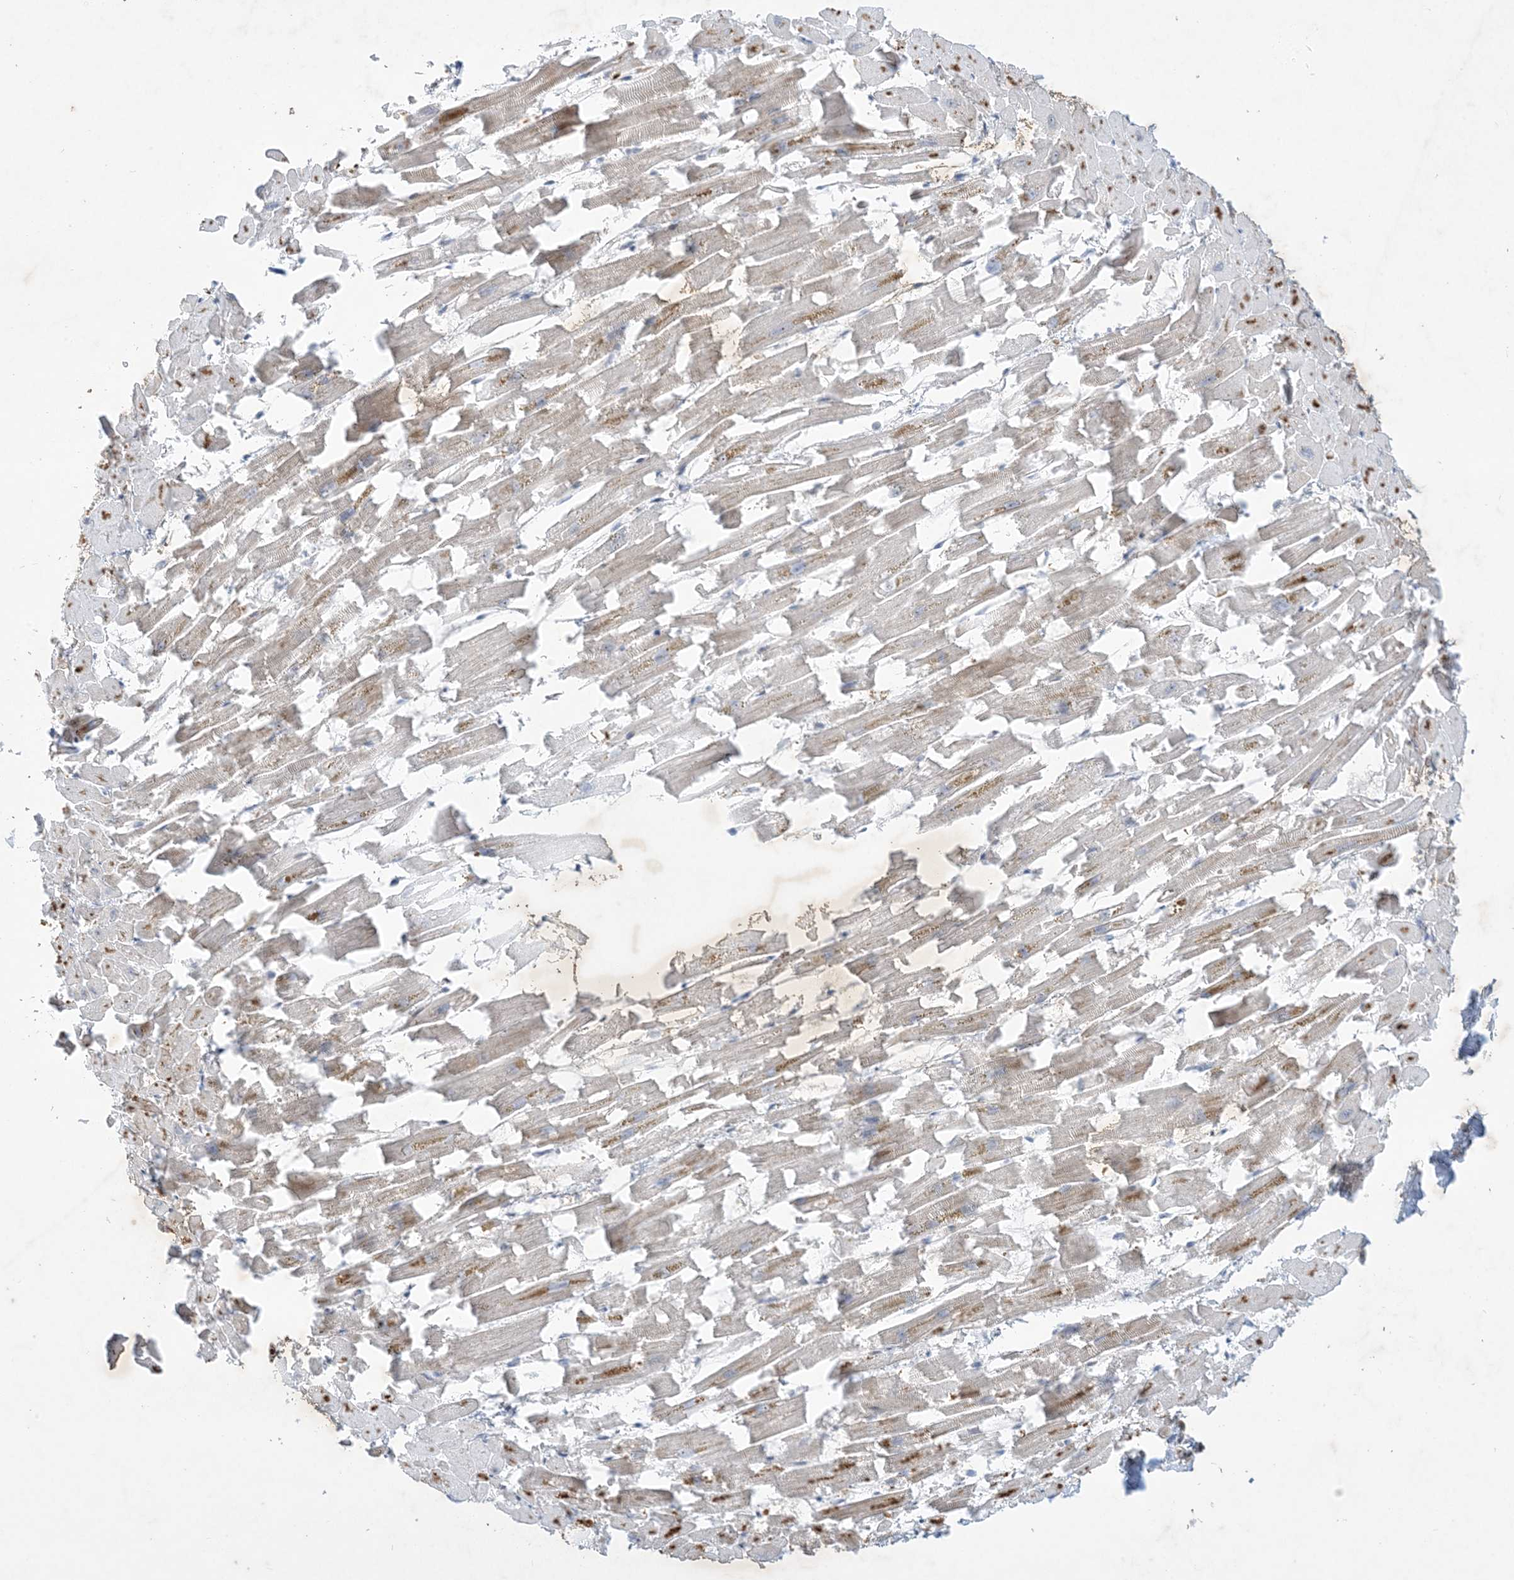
{"staining": {"intensity": "weak", "quantity": "25%-75%", "location": "cytoplasmic/membranous"}, "tissue": "heart muscle", "cell_type": "Cardiomyocytes", "image_type": "normal", "snomed": [{"axis": "morphology", "description": "Normal tissue, NOS"}, {"axis": "topography", "description": "Heart"}], "caption": "Protein expression analysis of normal heart muscle demonstrates weak cytoplasmic/membranous positivity in approximately 25%-75% of cardiomyocytes. Nuclei are stained in blue.", "gene": "SOGA3", "patient": {"sex": "female", "age": 64}}